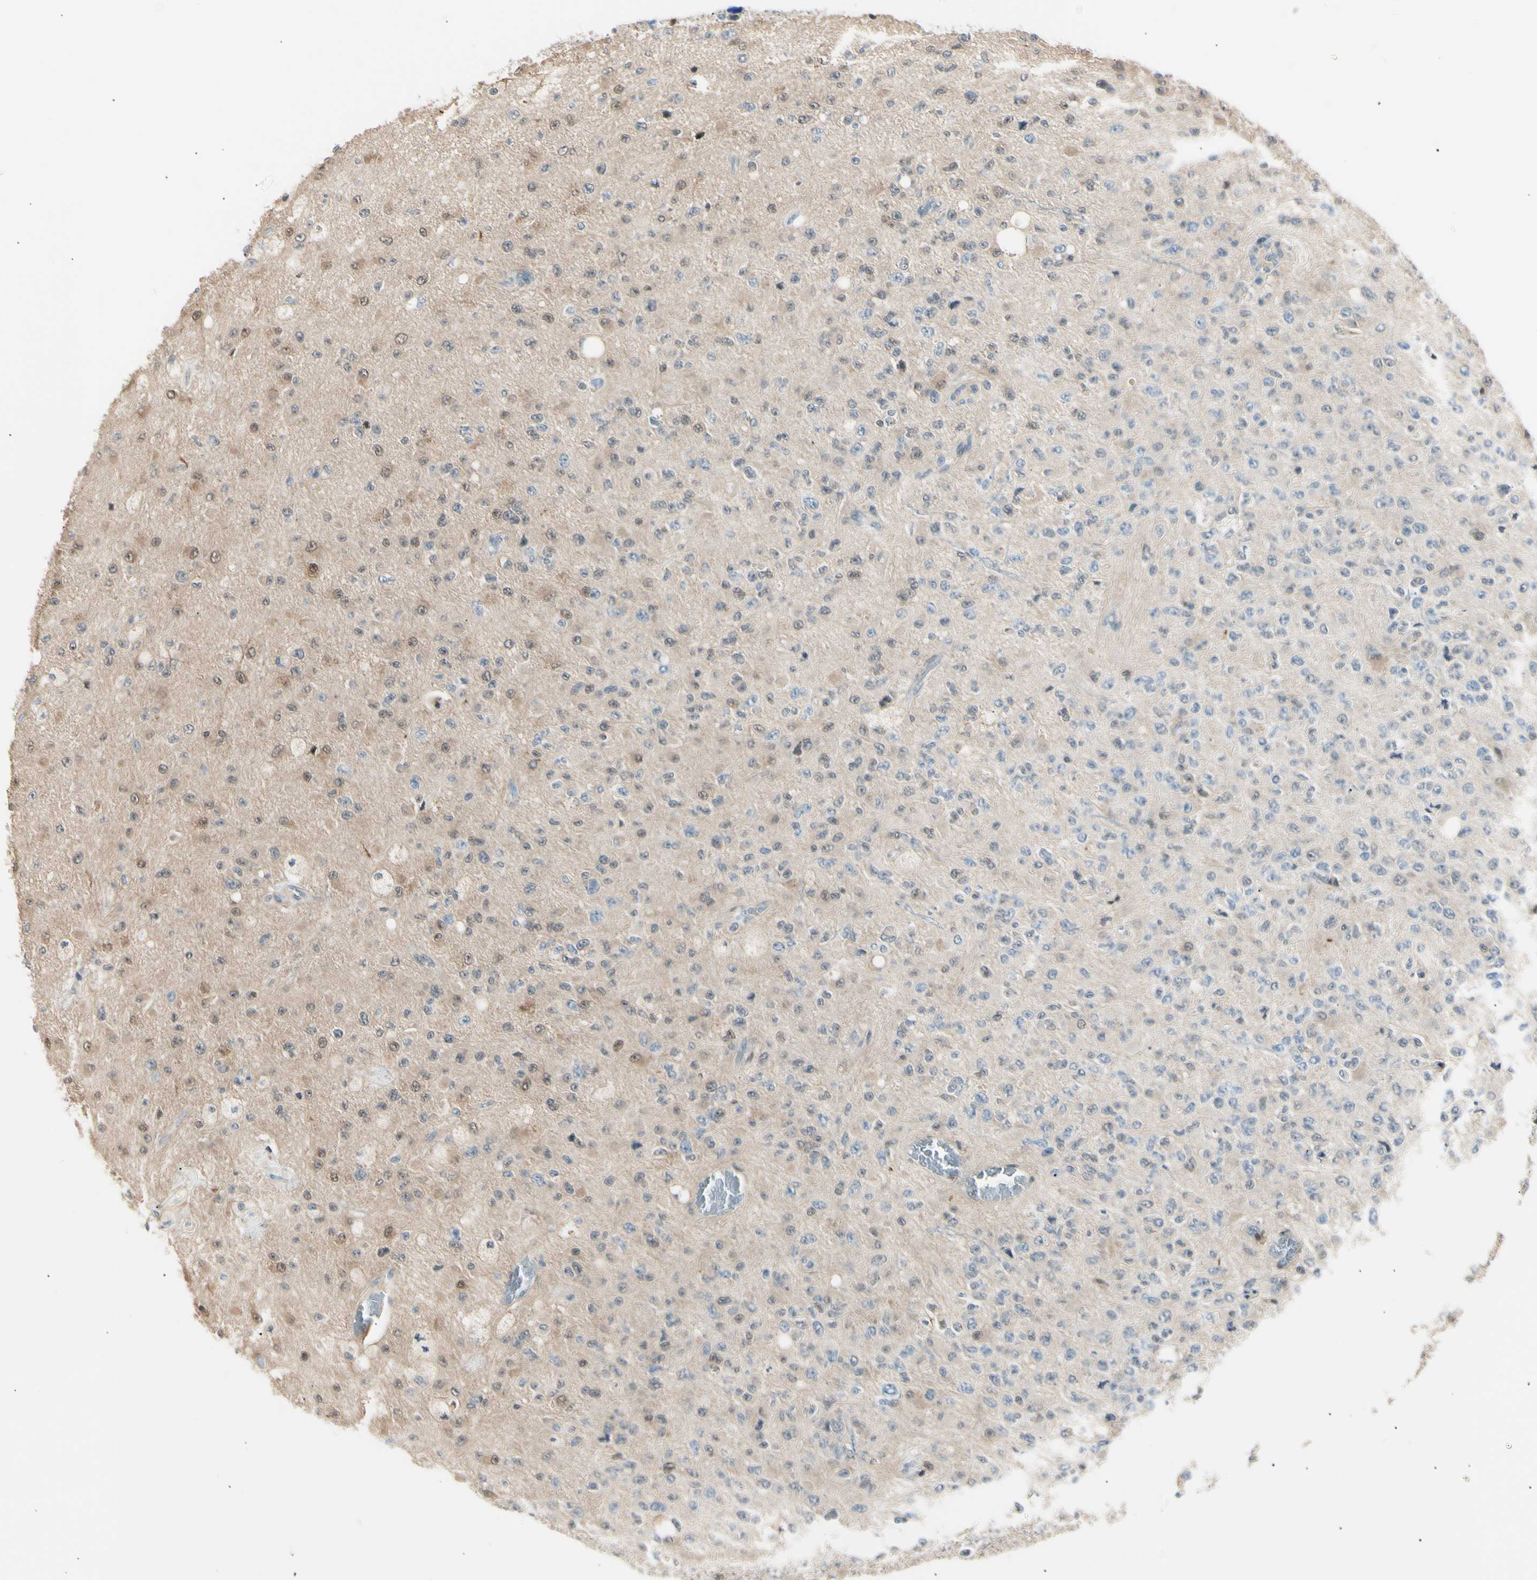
{"staining": {"intensity": "weak", "quantity": "<25%", "location": "cytoplasmic/membranous,nuclear"}, "tissue": "glioma", "cell_type": "Tumor cells", "image_type": "cancer", "snomed": [{"axis": "morphology", "description": "Glioma, malignant, High grade"}, {"axis": "topography", "description": "pancreas cauda"}], "caption": "High magnification brightfield microscopy of glioma stained with DAB (brown) and counterstained with hematoxylin (blue): tumor cells show no significant expression. Nuclei are stained in blue.", "gene": "LHPP", "patient": {"sex": "male", "age": 60}}